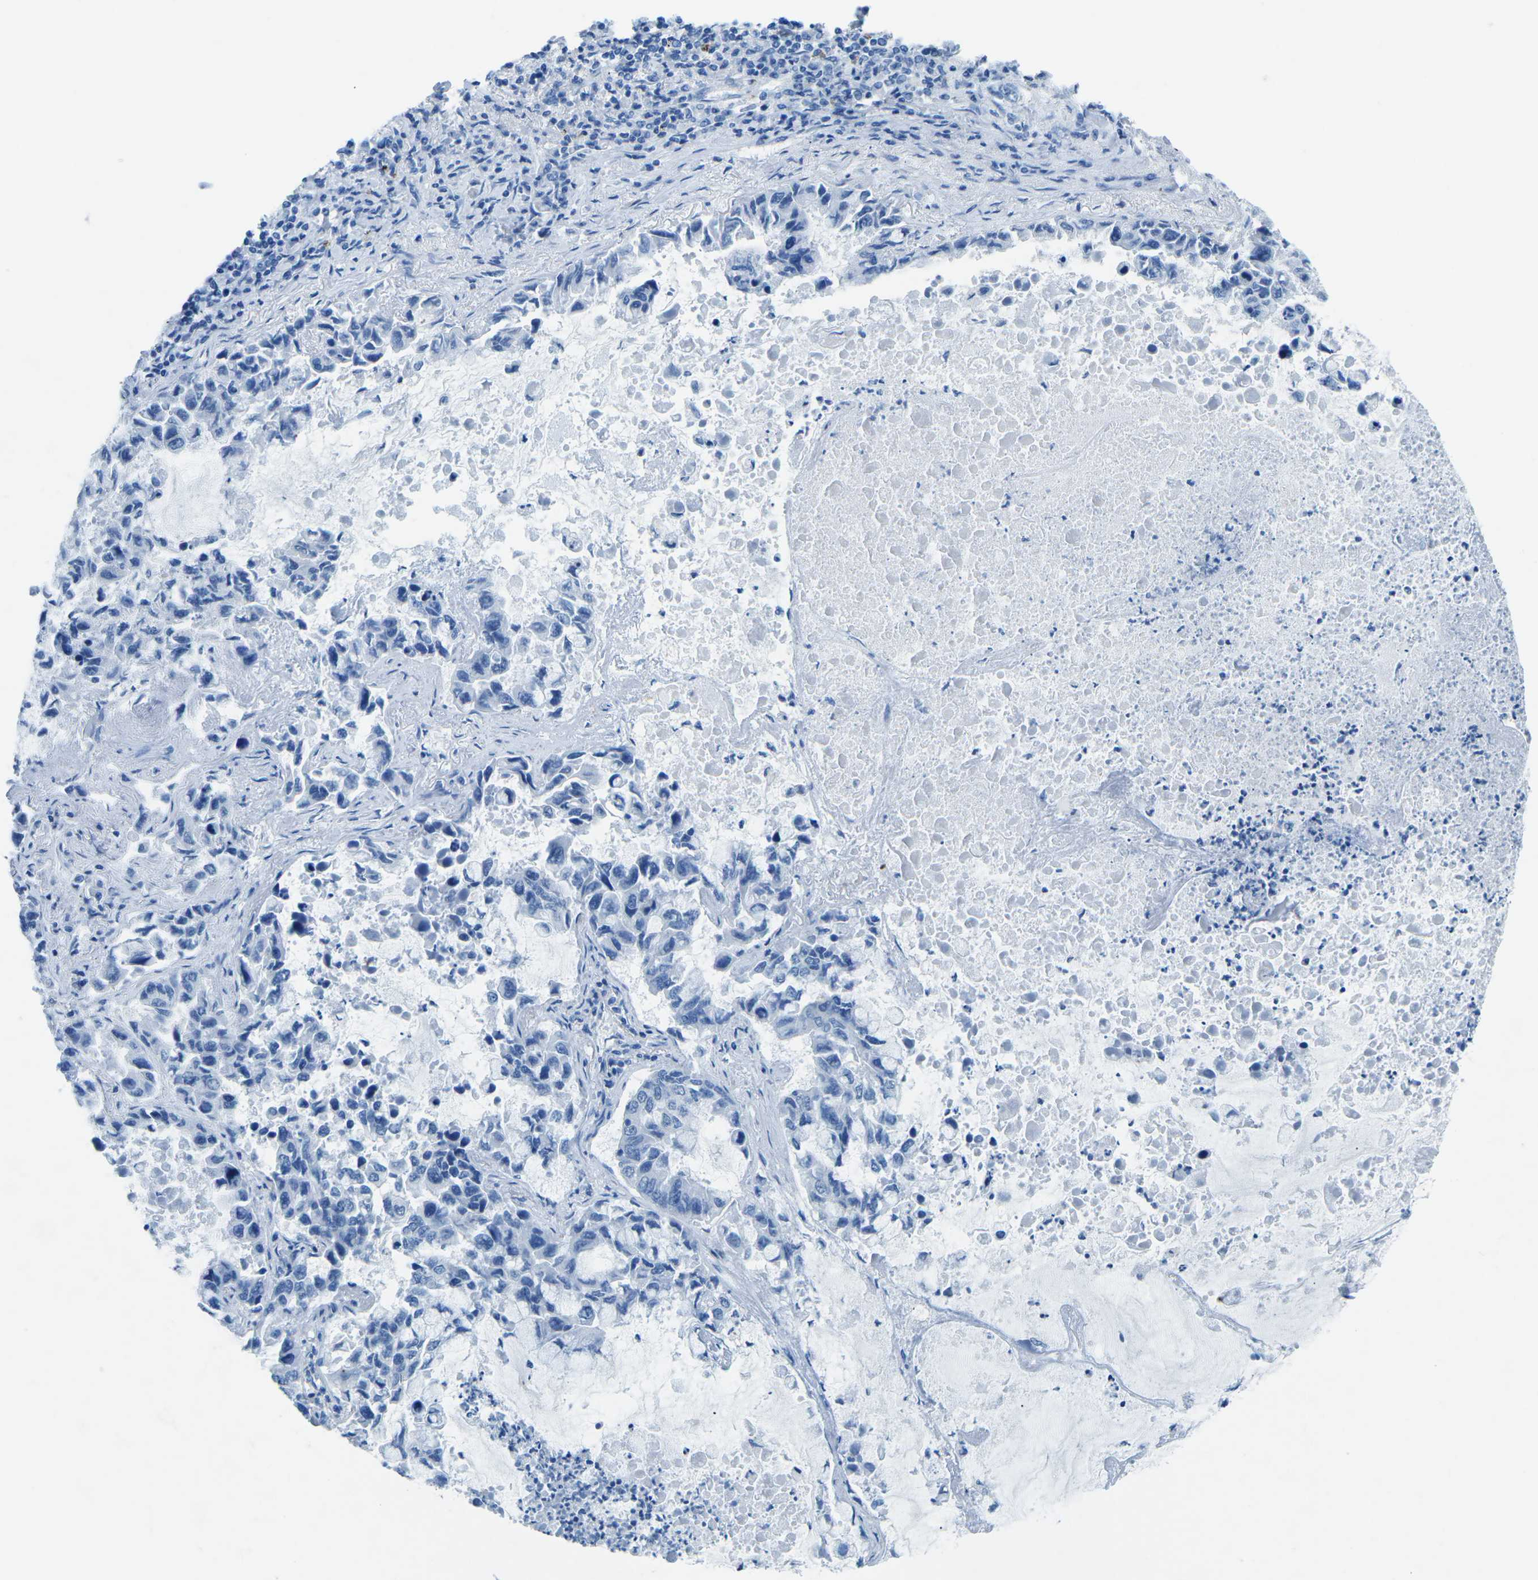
{"staining": {"intensity": "negative", "quantity": "none", "location": "none"}, "tissue": "lung cancer", "cell_type": "Tumor cells", "image_type": "cancer", "snomed": [{"axis": "morphology", "description": "Adenocarcinoma, NOS"}, {"axis": "topography", "description": "Lung"}], "caption": "Tumor cells show no significant protein expression in lung adenocarcinoma. (DAB immunohistochemistry (IHC) visualized using brightfield microscopy, high magnification).", "gene": "MYH8", "patient": {"sex": "male", "age": 64}}